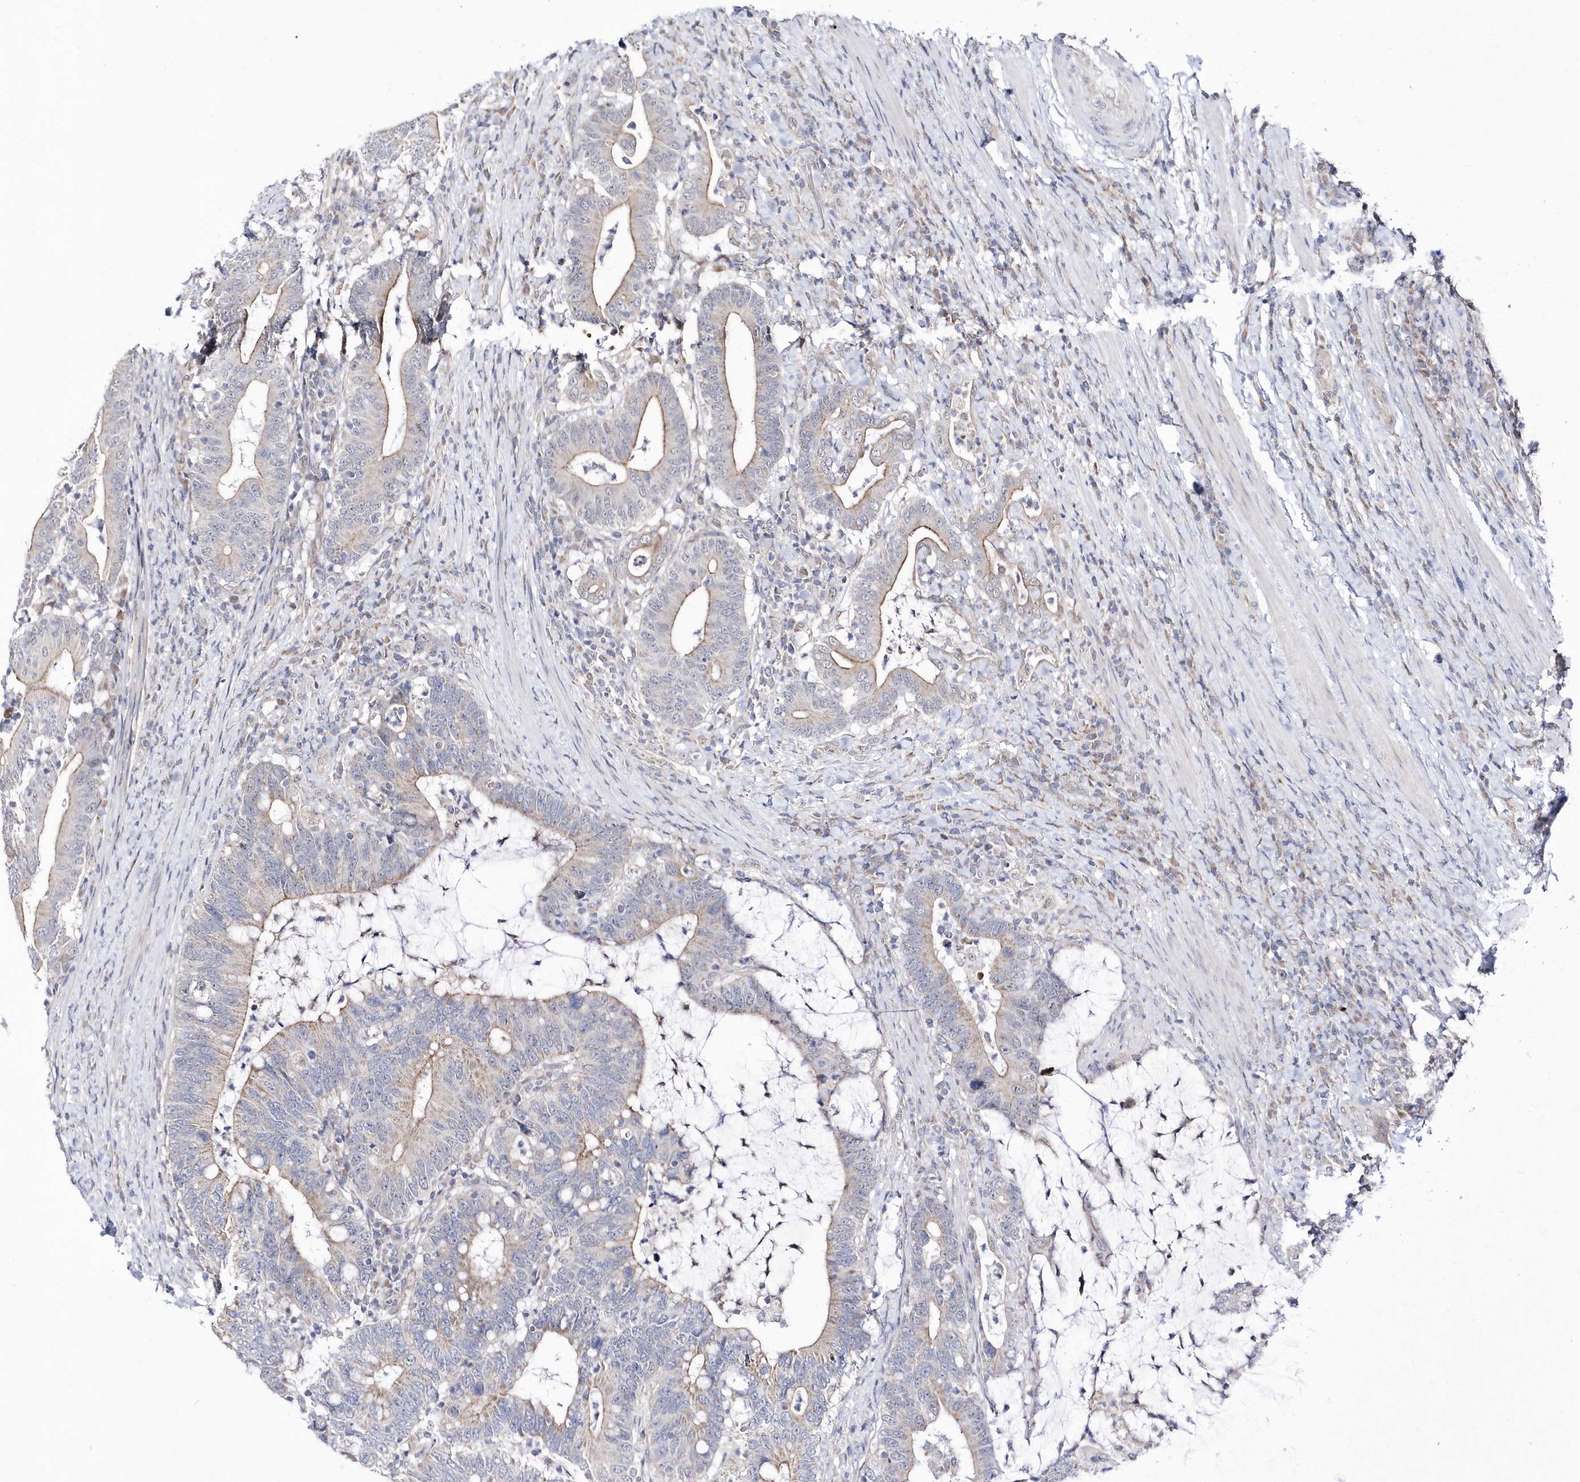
{"staining": {"intensity": "weak", "quantity": "<25%", "location": "cytoplasmic/membranous"}, "tissue": "colorectal cancer", "cell_type": "Tumor cells", "image_type": "cancer", "snomed": [{"axis": "morphology", "description": "Adenocarcinoma, NOS"}, {"axis": "topography", "description": "Colon"}], "caption": "DAB immunohistochemical staining of human adenocarcinoma (colorectal) exhibits no significant expression in tumor cells.", "gene": "DALRD3", "patient": {"sex": "female", "age": 66}}